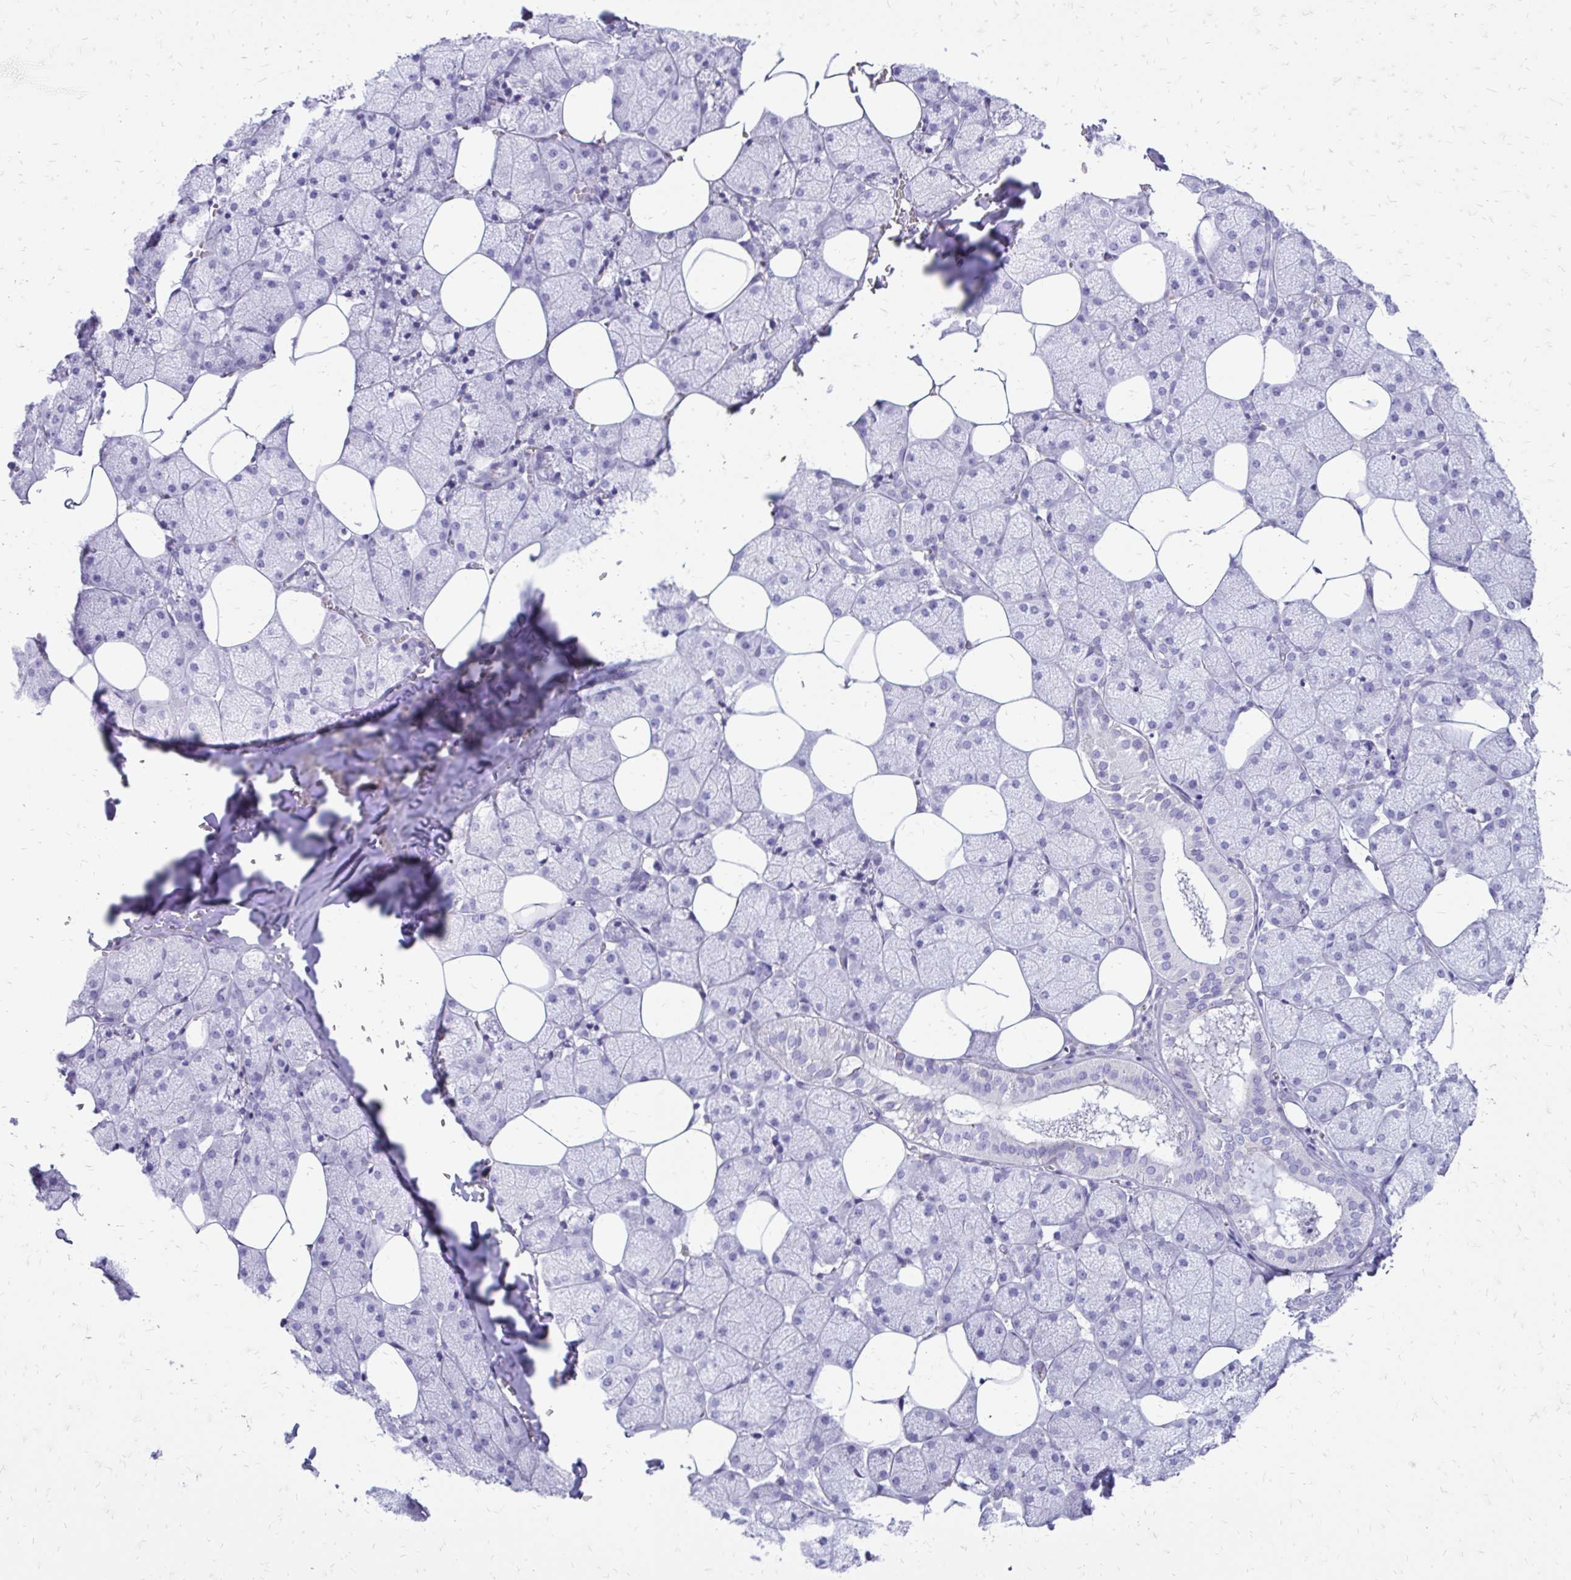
{"staining": {"intensity": "negative", "quantity": "none", "location": "none"}, "tissue": "salivary gland", "cell_type": "Glandular cells", "image_type": "normal", "snomed": [{"axis": "morphology", "description": "Normal tissue, NOS"}, {"axis": "topography", "description": "Salivary gland"}, {"axis": "topography", "description": "Peripheral nerve tissue"}], "caption": "Immunohistochemistry histopathology image of benign human salivary gland stained for a protein (brown), which displays no positivity in glandular cells. (DAB (3,3'-diaminobenzidine) IHC, high magnification).", "gene": "SIGLEC11", "patient": {"sex": "male", "age": 38}}